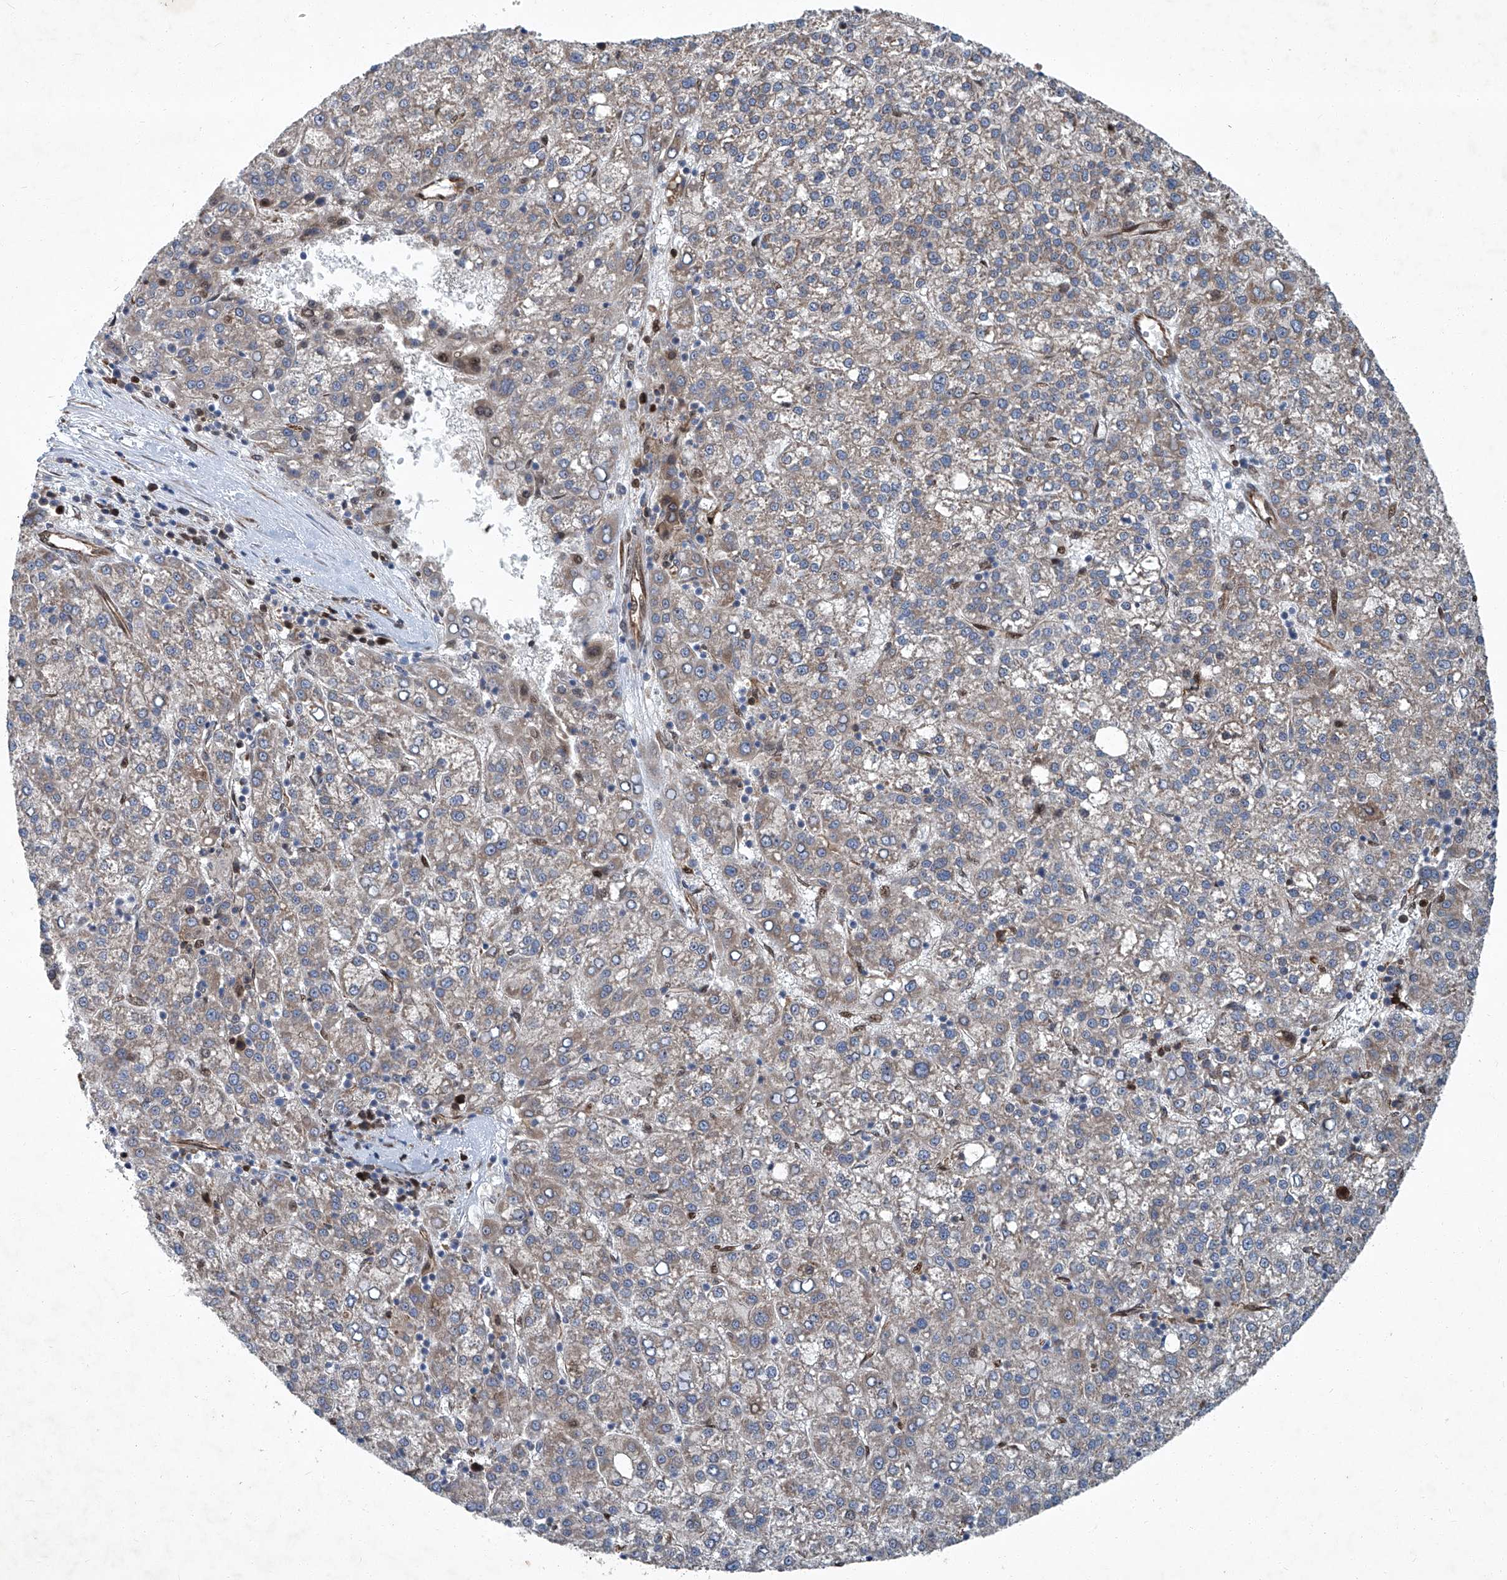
{"staining": {"intensity": "weak", "quantity": "25%-75%", "location": "cytoplasmic/membranous"}, "tissue": "liver cancer", "cell_type": "Tumor cells", "image_type": "cancer", "snomed": [{"axis": "morphology", "description": "Carcinoma, Hepatocellular, NOS"}, {"axis": "topography", "description": "Liver"}], "caption": "Immunohistochemical staining of human liver hepatocellular carcinoma demonstrates low levels of weak cytoplasmic/membranous protein positivity in about 25%-75% of tumor cells. The protein of interest is stained brown, and the nuclei are stained in blue (DAB IHC with brightfield microscopy, high magnification).", "gene": "GPR132", "patient": {"sex": "female", "age": 58}}